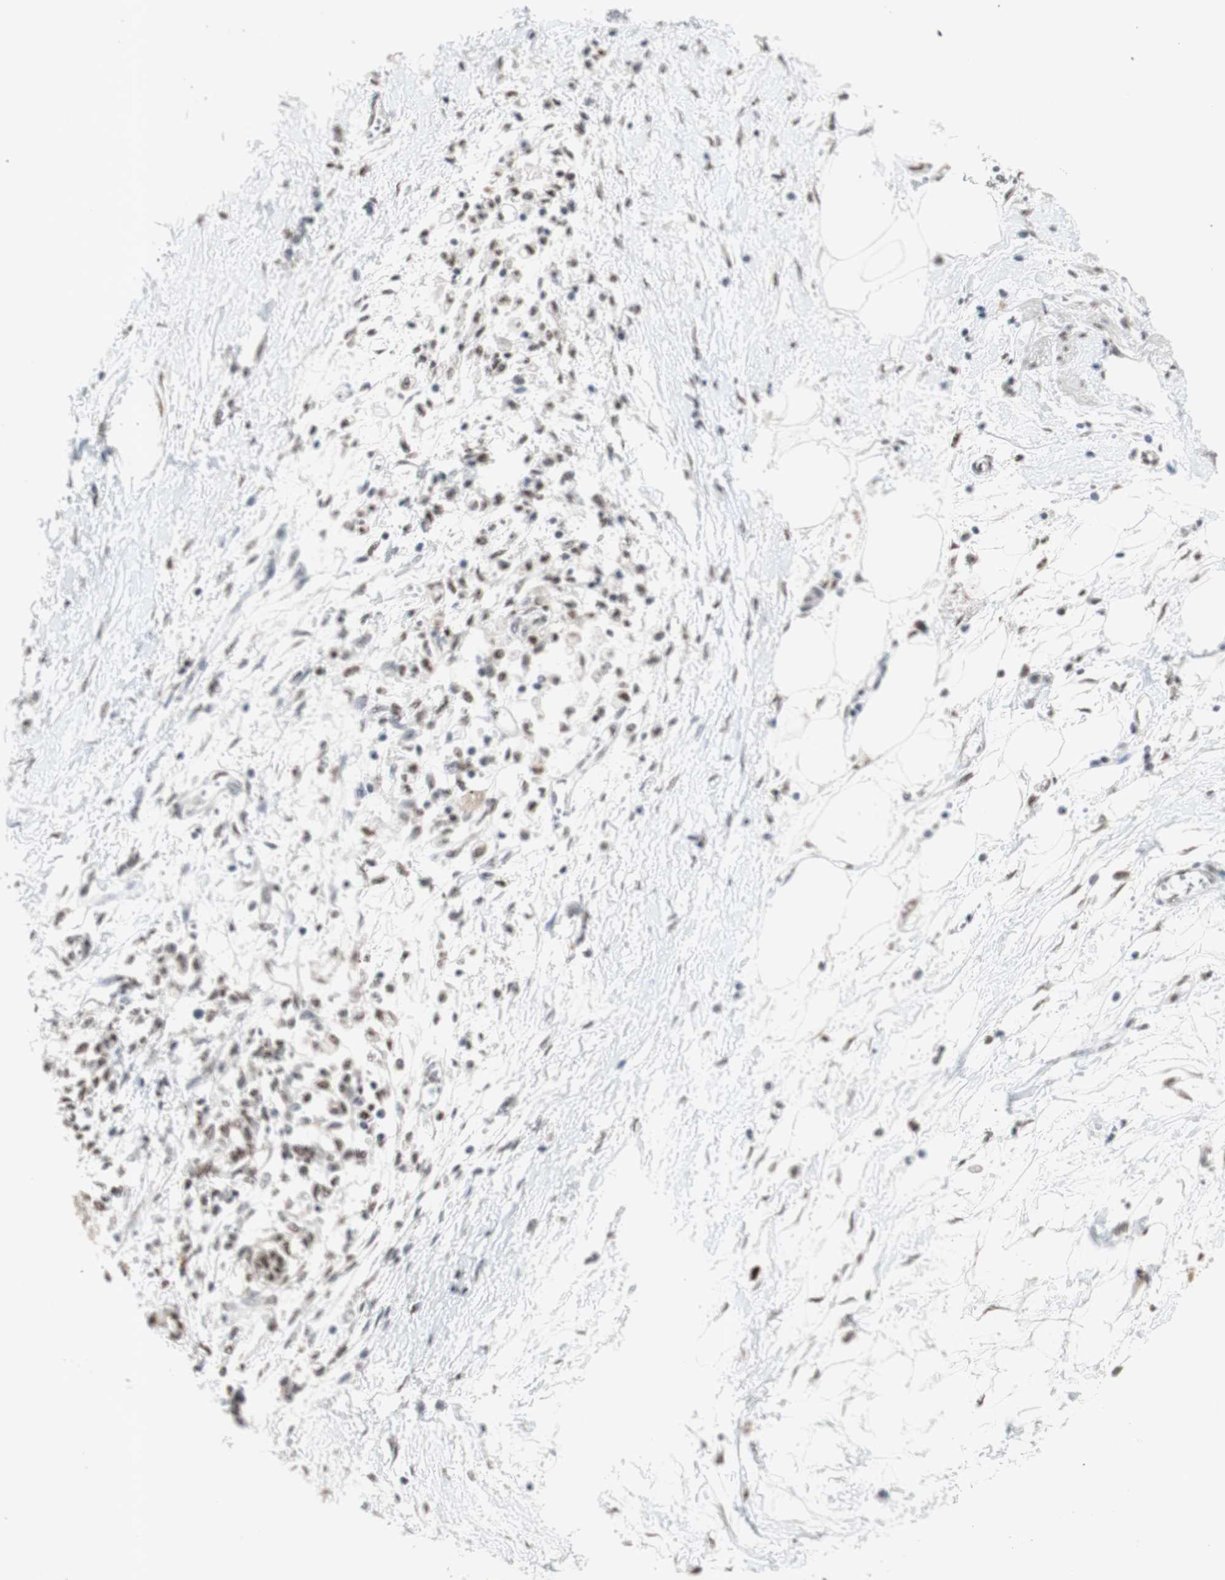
{"staining": {"intensity": "weak", "quantity": ">75%", "location": "nuclear"}, "tissue": "pancreatic cancer", "cell_type": "Tumor cells", "image_type": "cancer", "snomed": [{"axis": "morphology", "description": "Adenocarcinoma, NOS"}, {"axis": "topography", "description": "Pancreas"}], "caption": "A micrograph of pancreatic cancer (adenocarcinoma) stained for a protein reveals weak nuclear brown staining in tumor cells.", "gene": "SFPQ", "patient": {"sex": "male", "age": 56}}